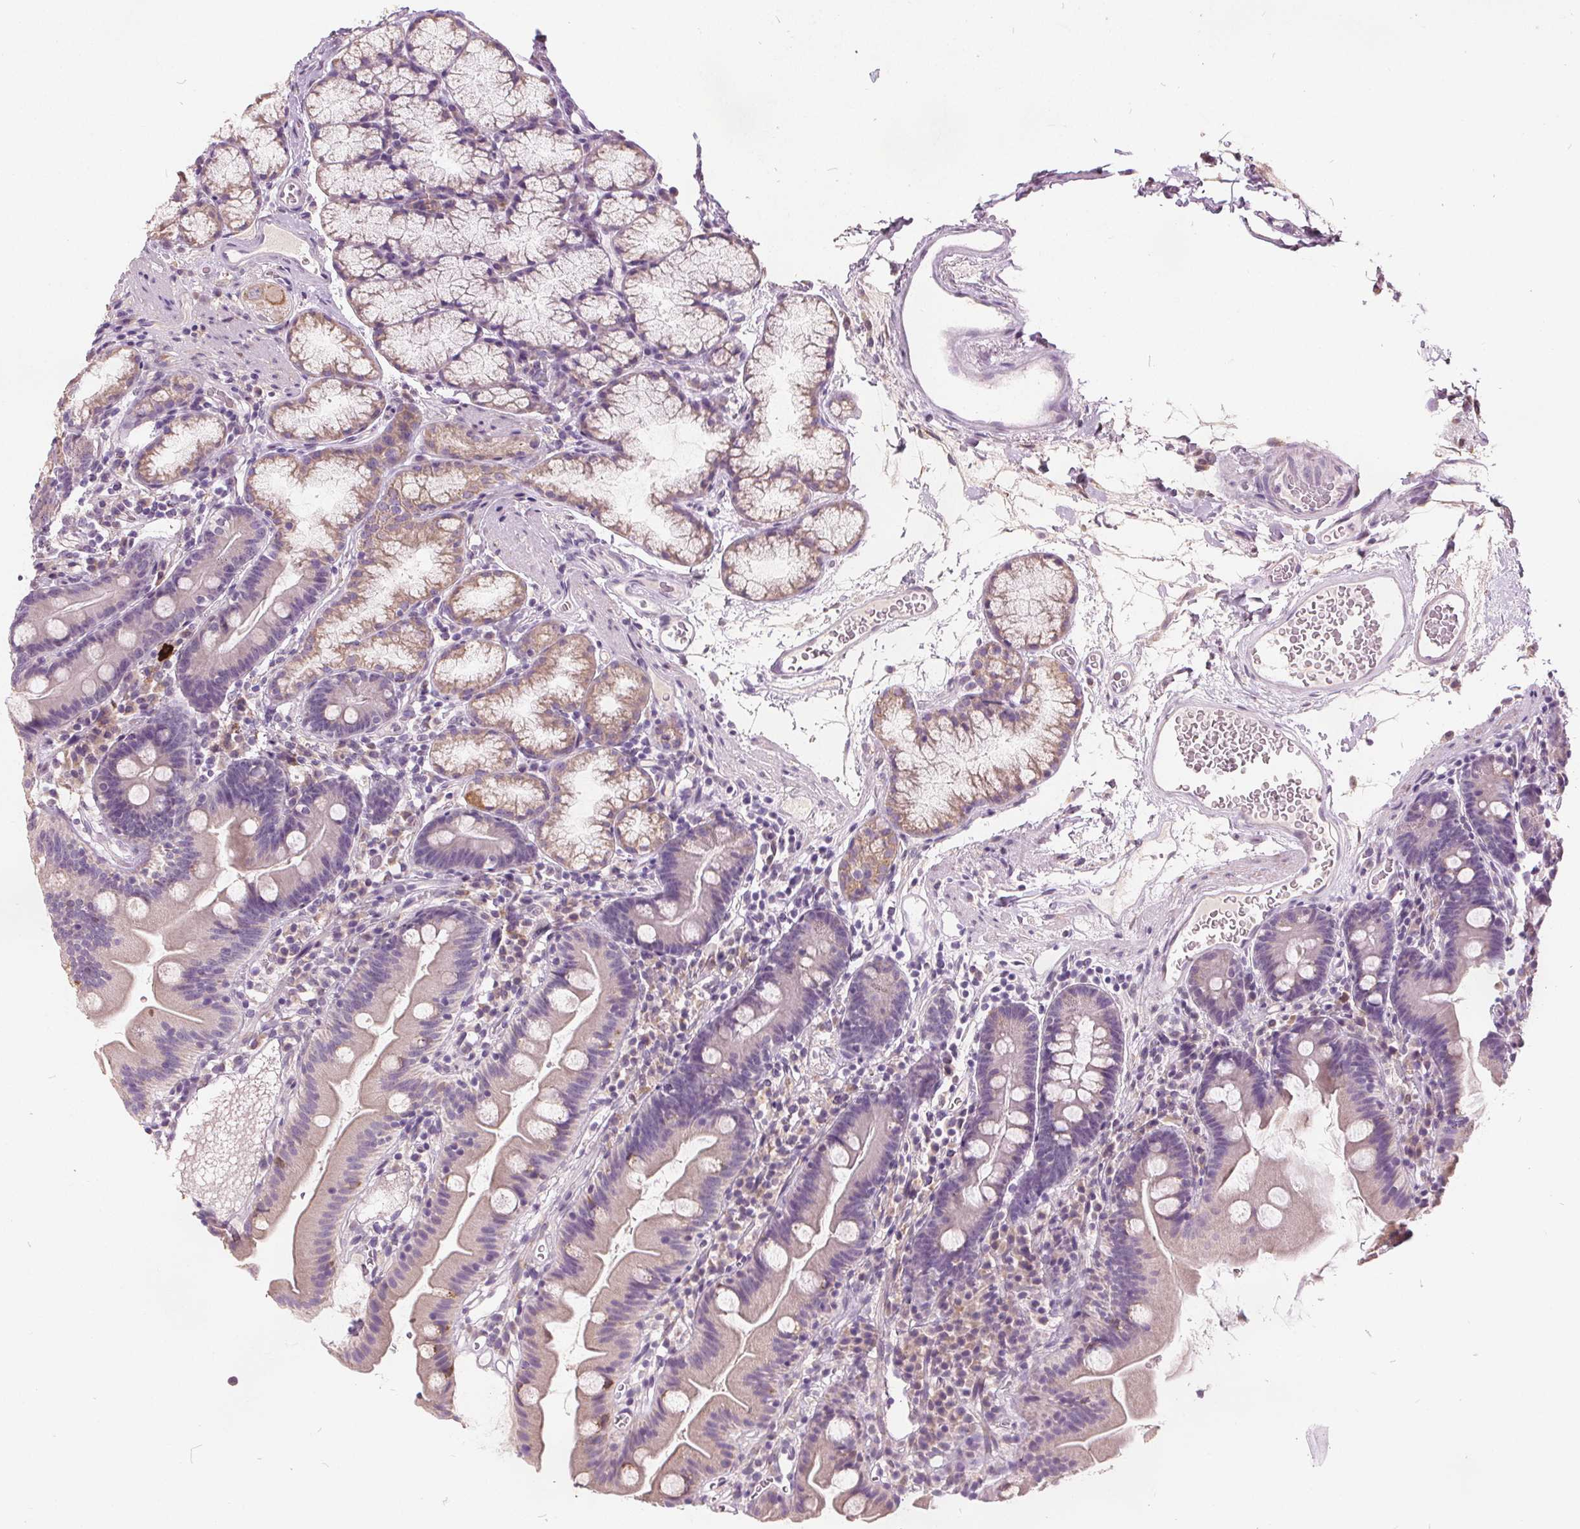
{"staining": {"intensity": "weak", "quantity": "<25%", "location": "cytoplasmic/membranous"}, "tissue": "duodenum", "cell_type": "Glandular cells", "image_type": "normal", "snomed": [{"axis": "morphology", "description": "Normal tissue, NOS"}, {"axis": "topography", "description": "Duodenum"}], "caption": "Protein analysis of normal duodenum exhibits no significant positivity in glandular cells.", "gene": "ACOX2", "patient": {"sex": "female", "age": 67}}